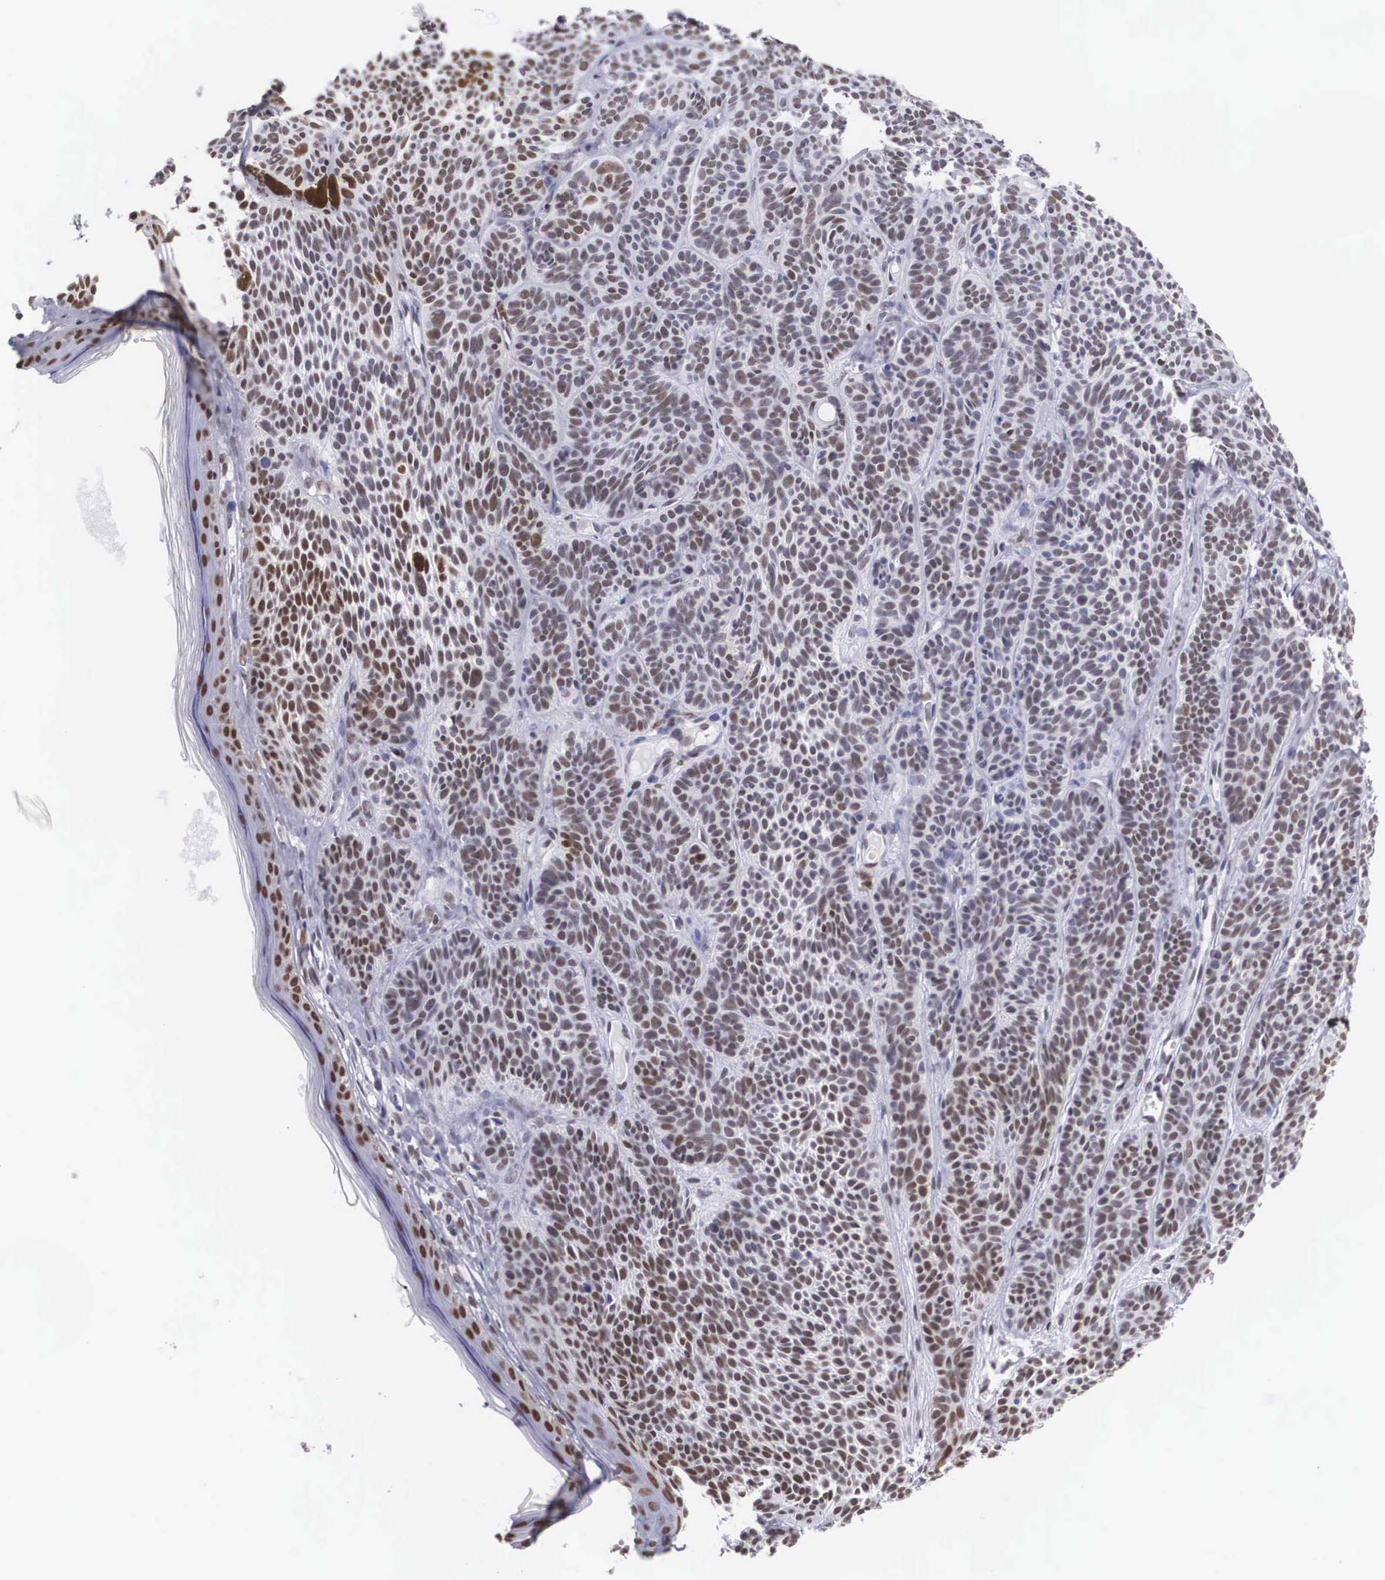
{"staining": {"intensity": "weak", "quantity": "25%-75%", "location": "nuclear"}, "tissue": "skin cancer", "cell_type": "Tumor cells", "image_type": "cancer", "snomed": [{"axis": "morphology", "description": "Basal cell carcinoma"}, {"axis": "topography", "description": "Skin"}], "caption": "Approximately 25%-75% of tumor cells in human skin basal cell carcinoma reveal weak nuclear protein positivity as visualized by brown immunohistochemical staining.", "gene": "CSTF2", "patient": {"sex": "female", "age": 62}}